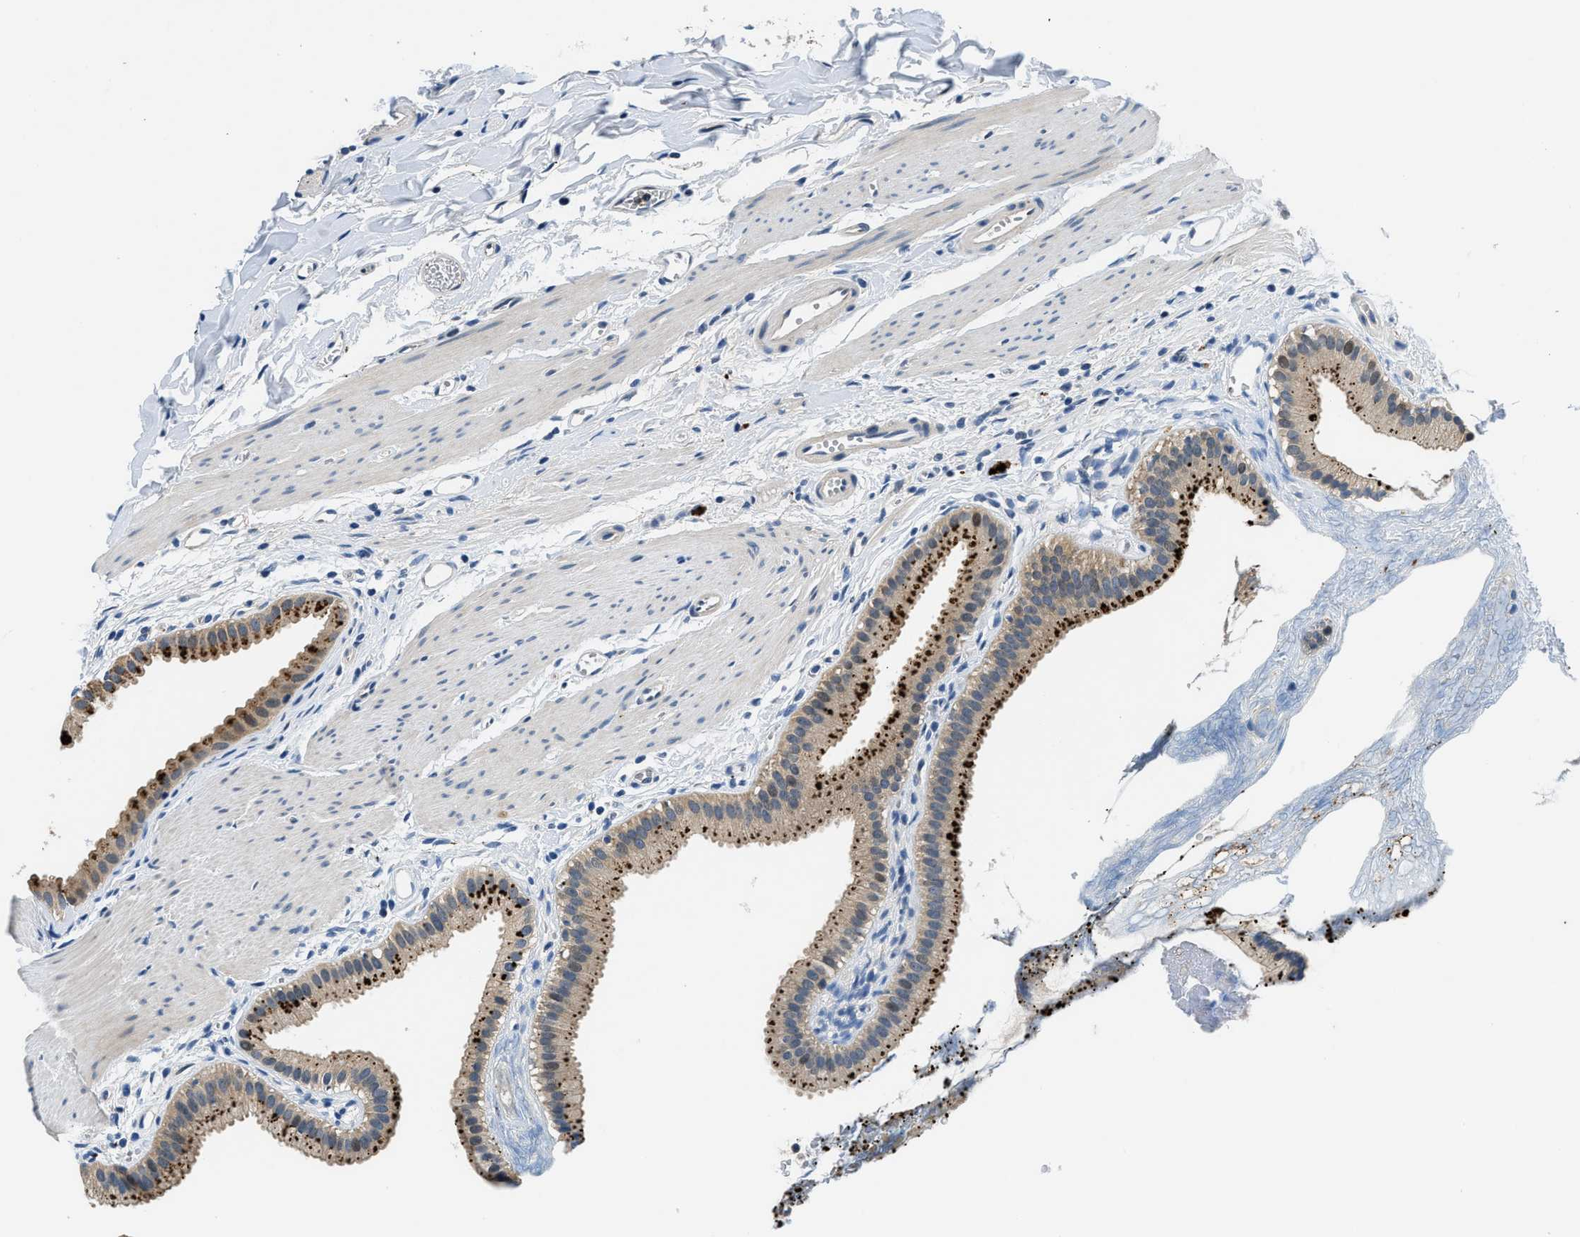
{"staining": {"intensity": "strong", "quantity": ">75%", "location": "cytoplasmic/membranous"}, "tissue": "gallbladder", "cell_type": "Glandular cells", "image_type": "normal", "snomed": [{"axis": "morphology", "description": "Normal tissue, NOS"}, {"axis": "topography", "description": "Gallbladder"}], "caption": "IHC histopathology image of normal gallbladder: gallbladder stained using immunohistochemistry (IHC) demonstrates high levels of strong protein expression localized specifically in the cytoplasmic/membranous of glandular cells, appearing as a cytoplasmic/membranous brown color.", "gene": "ADGRE3", "patient": {"sex": "female", "age": 64}}